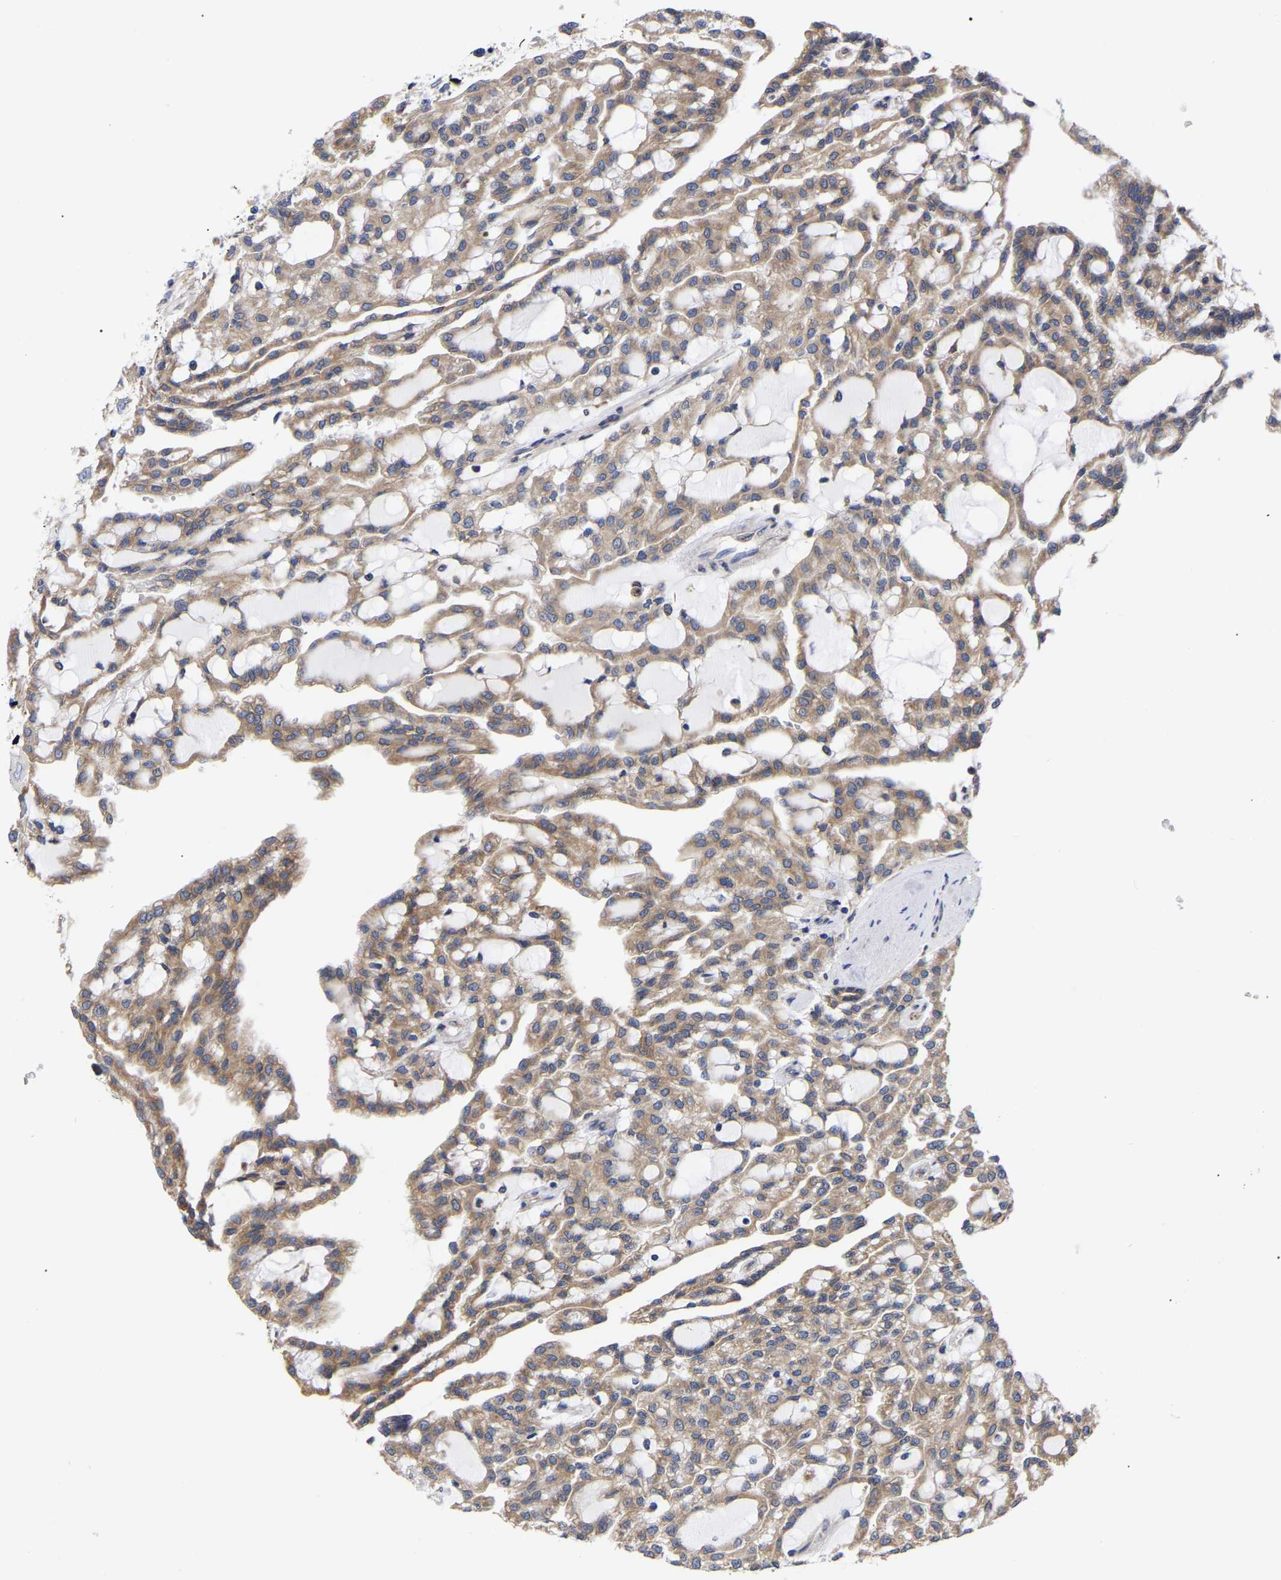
{"staining": {"intensity": "moderate", "quantity": ">75%", "location": "cytoplasmic/membranous"}, "tissue": "renal cancer", "cell_type": "Tumor cells", "image_type": "cancer", "snomed": [{"axis": "morphology", "description": "Adenocarcinoma, NOS"}, {"axis": "topography", "description": "Kidney"}], "caption": "Renal cancer (adenocarcinoma) tissue shows moderate cytoplasmic/membranous staining in approximately >75% of tumor cells, visualized by immunohistochemistry.", "gene": "CFAP298", "patient": {"sex": "male", "age": 63}}